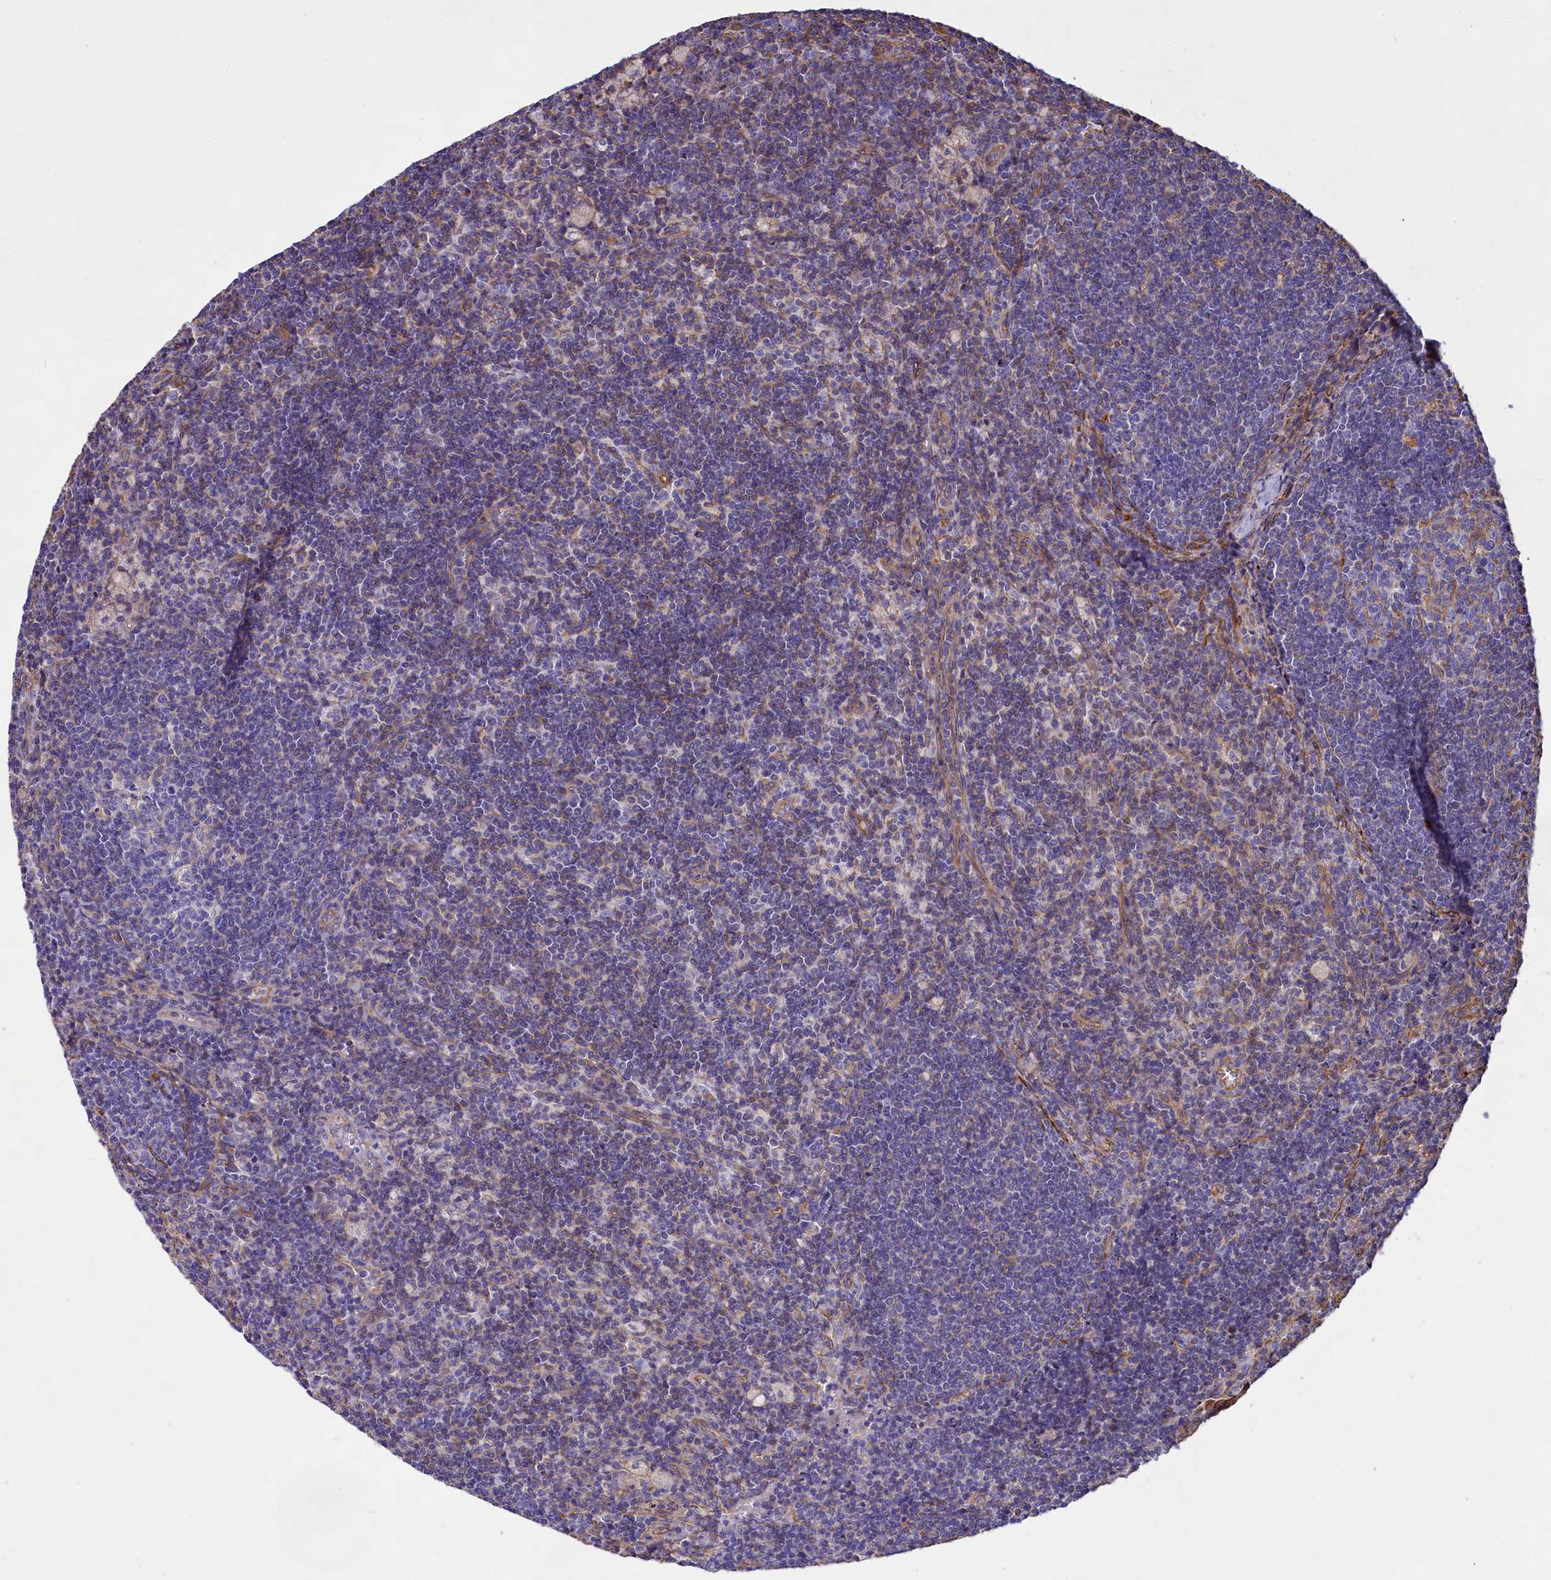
{"staining": {"intensity": "weak", "quantity": "<25%", "location": "cytoplasmic/membranous"}, "tissue": "lymph node", "cell_type": "Germinal center cells", "image_type": "normal", "snomed": [{"axis": "morphology", "description": "Normal tissue, NOS"}, {"axis": "topography", "description": "Lymph node"}], "caption": "An image of lymph node stained for a protein reveals no brown staining in germinal center cells.", "gene": "CD99", "patient": {"sex": "male", "age": 69}}